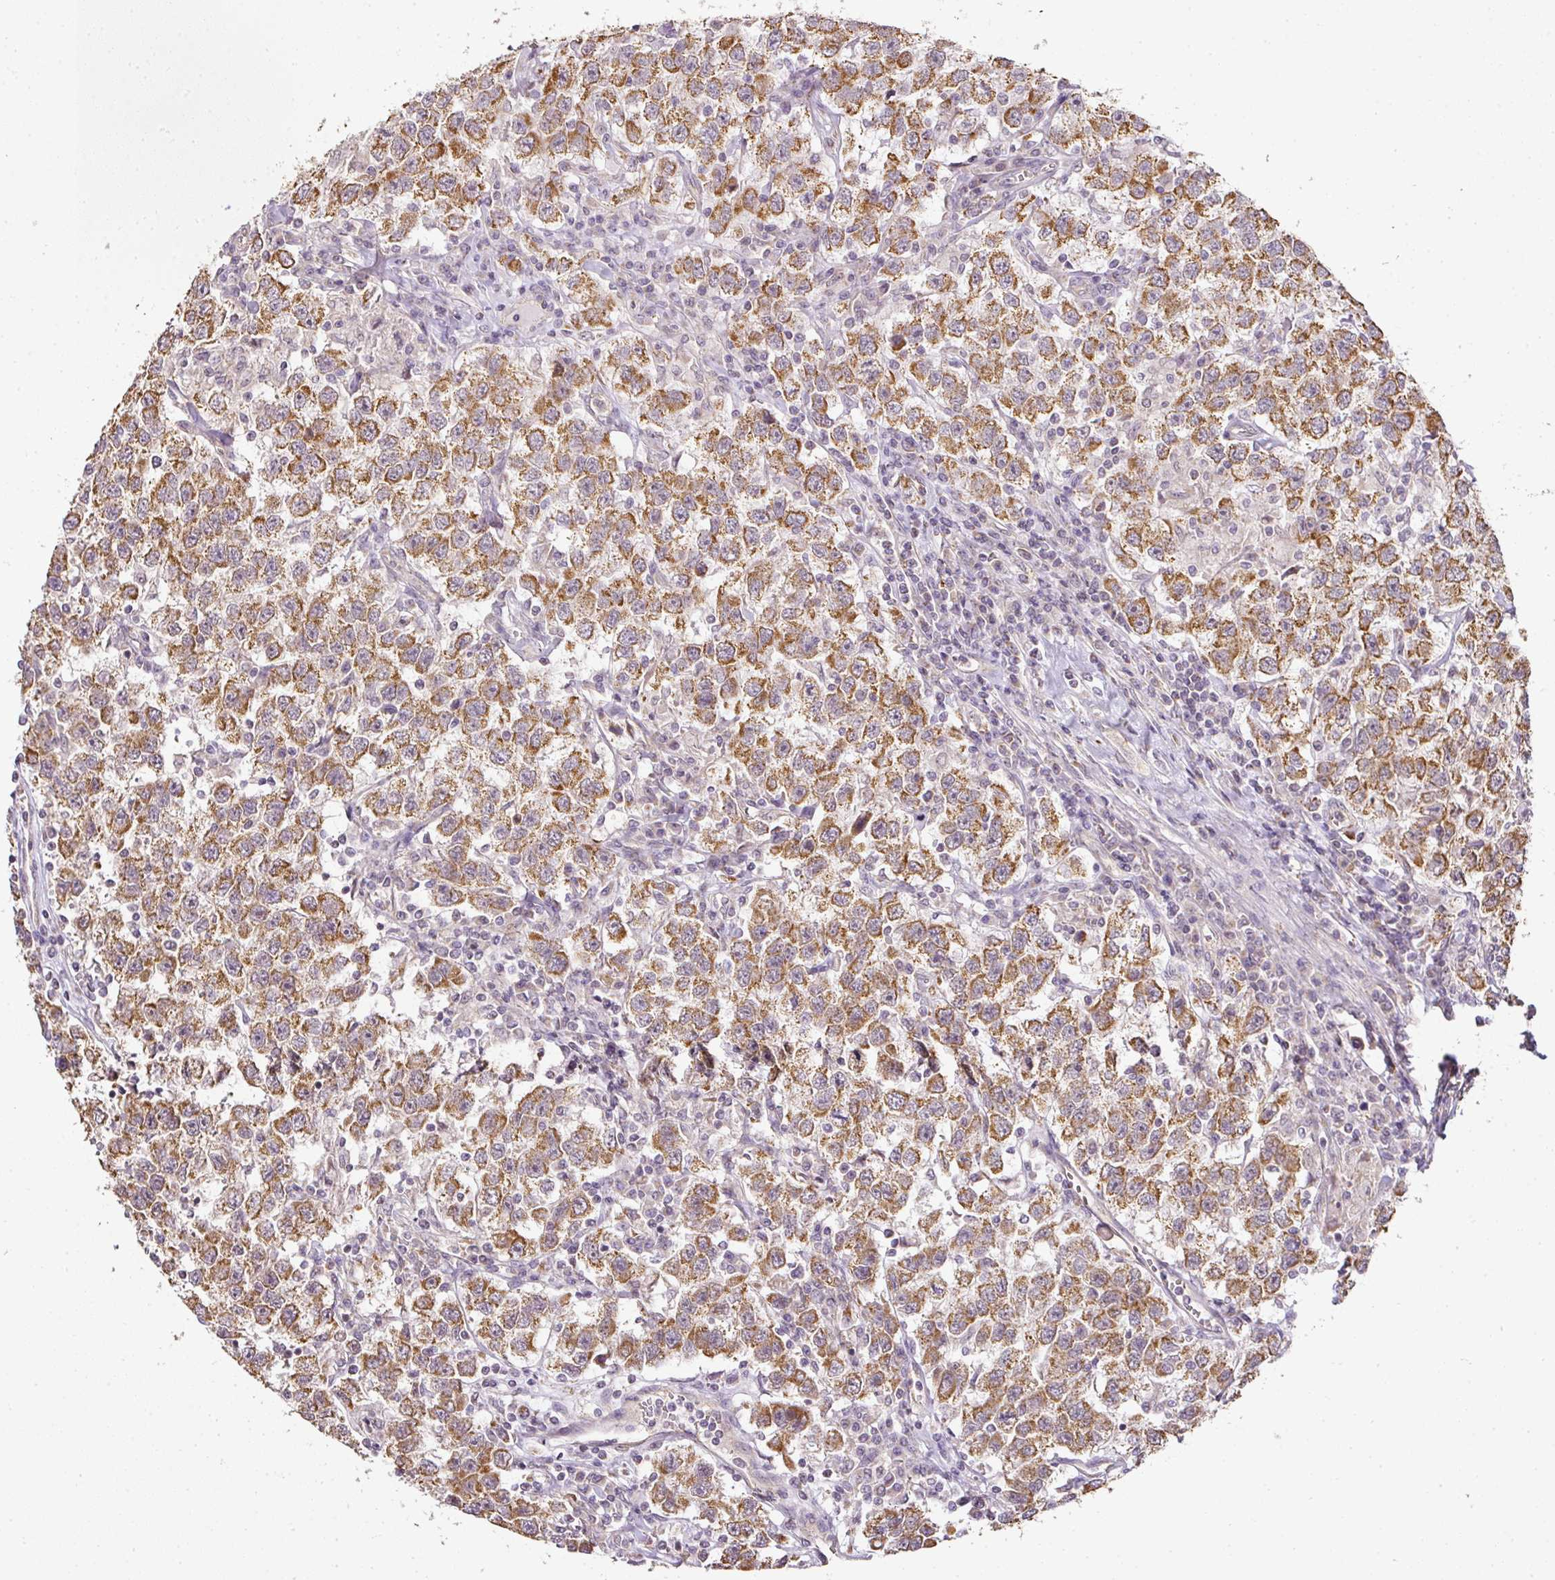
{"staining": {"intensity": "strong", "quantity": ">75%", "location": "cytoplasmic/membranous"}, "tissue": "testis cancer", "cell_type": "Tumor cells", "image_type": "cancer", "snomed": [{"axis": "morphology", "description": "Seminoma, NOS"}, {"axis": "topography", "description": "Testis"}], "caption": "Tumor cells show strong cytoplasmic/membranous staining in approximately >75% of cells in seminoma (testis). (brown staining indicates protein expression, while blue staining denotes nuclei).", "gene": "MYOM2", "patient": {"sex": "male", "age": 41}}